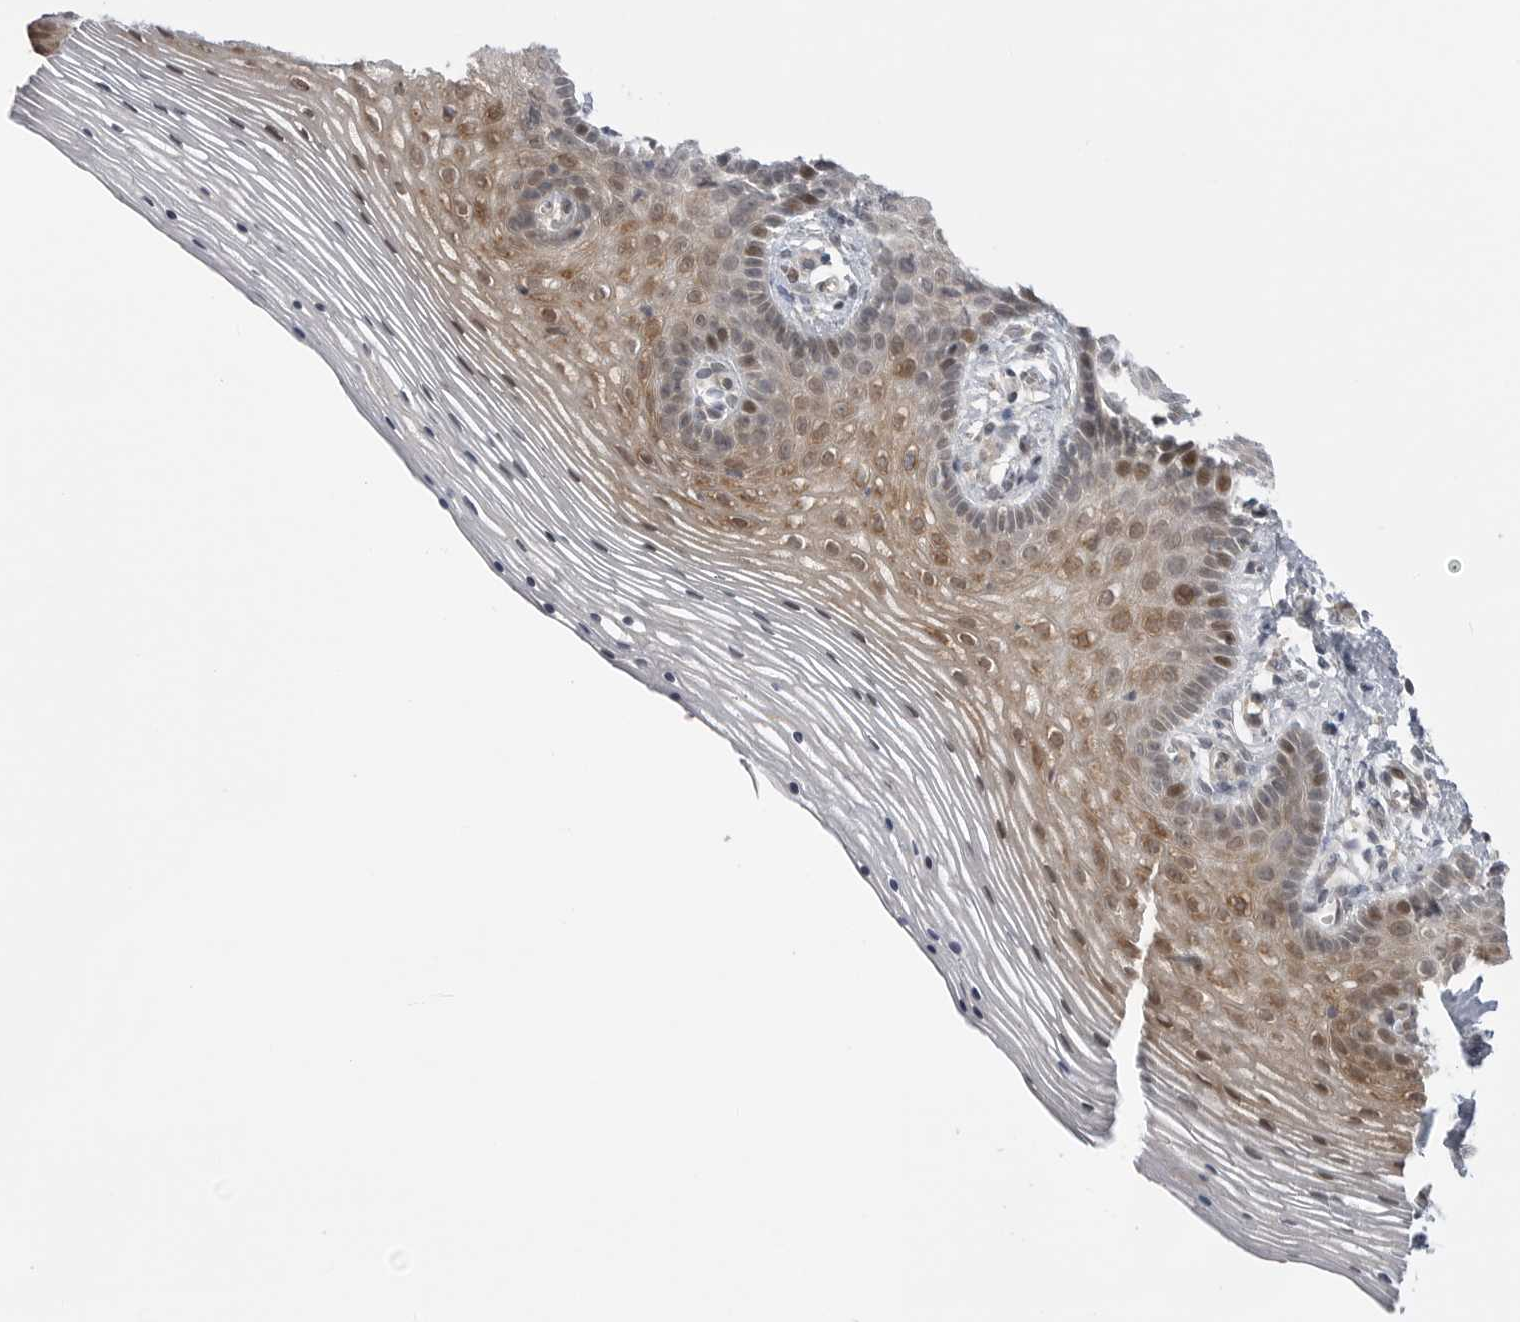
{"staining": {"intensity": "moderate", "quantity": ">75%", "location": "cytoplasmic/membranous,nuclear"}, "tissue": "vagina", "cell_type": "Squamous epithelial cells", "image_type": "normal", "snomed": [{"axis": "morphology", "description": "Normal tissue, NOS"}, {"axis": "topography", "description": "Vagina"}], "caption": "A medium amount of moderate cytoplasmic/membranous,nuclear staining is appreciated in approximately >75% of squamous epithelial cells in normal vagina.", "gene": "GGT6", "patient": {"sex": "female", "age": 32}}